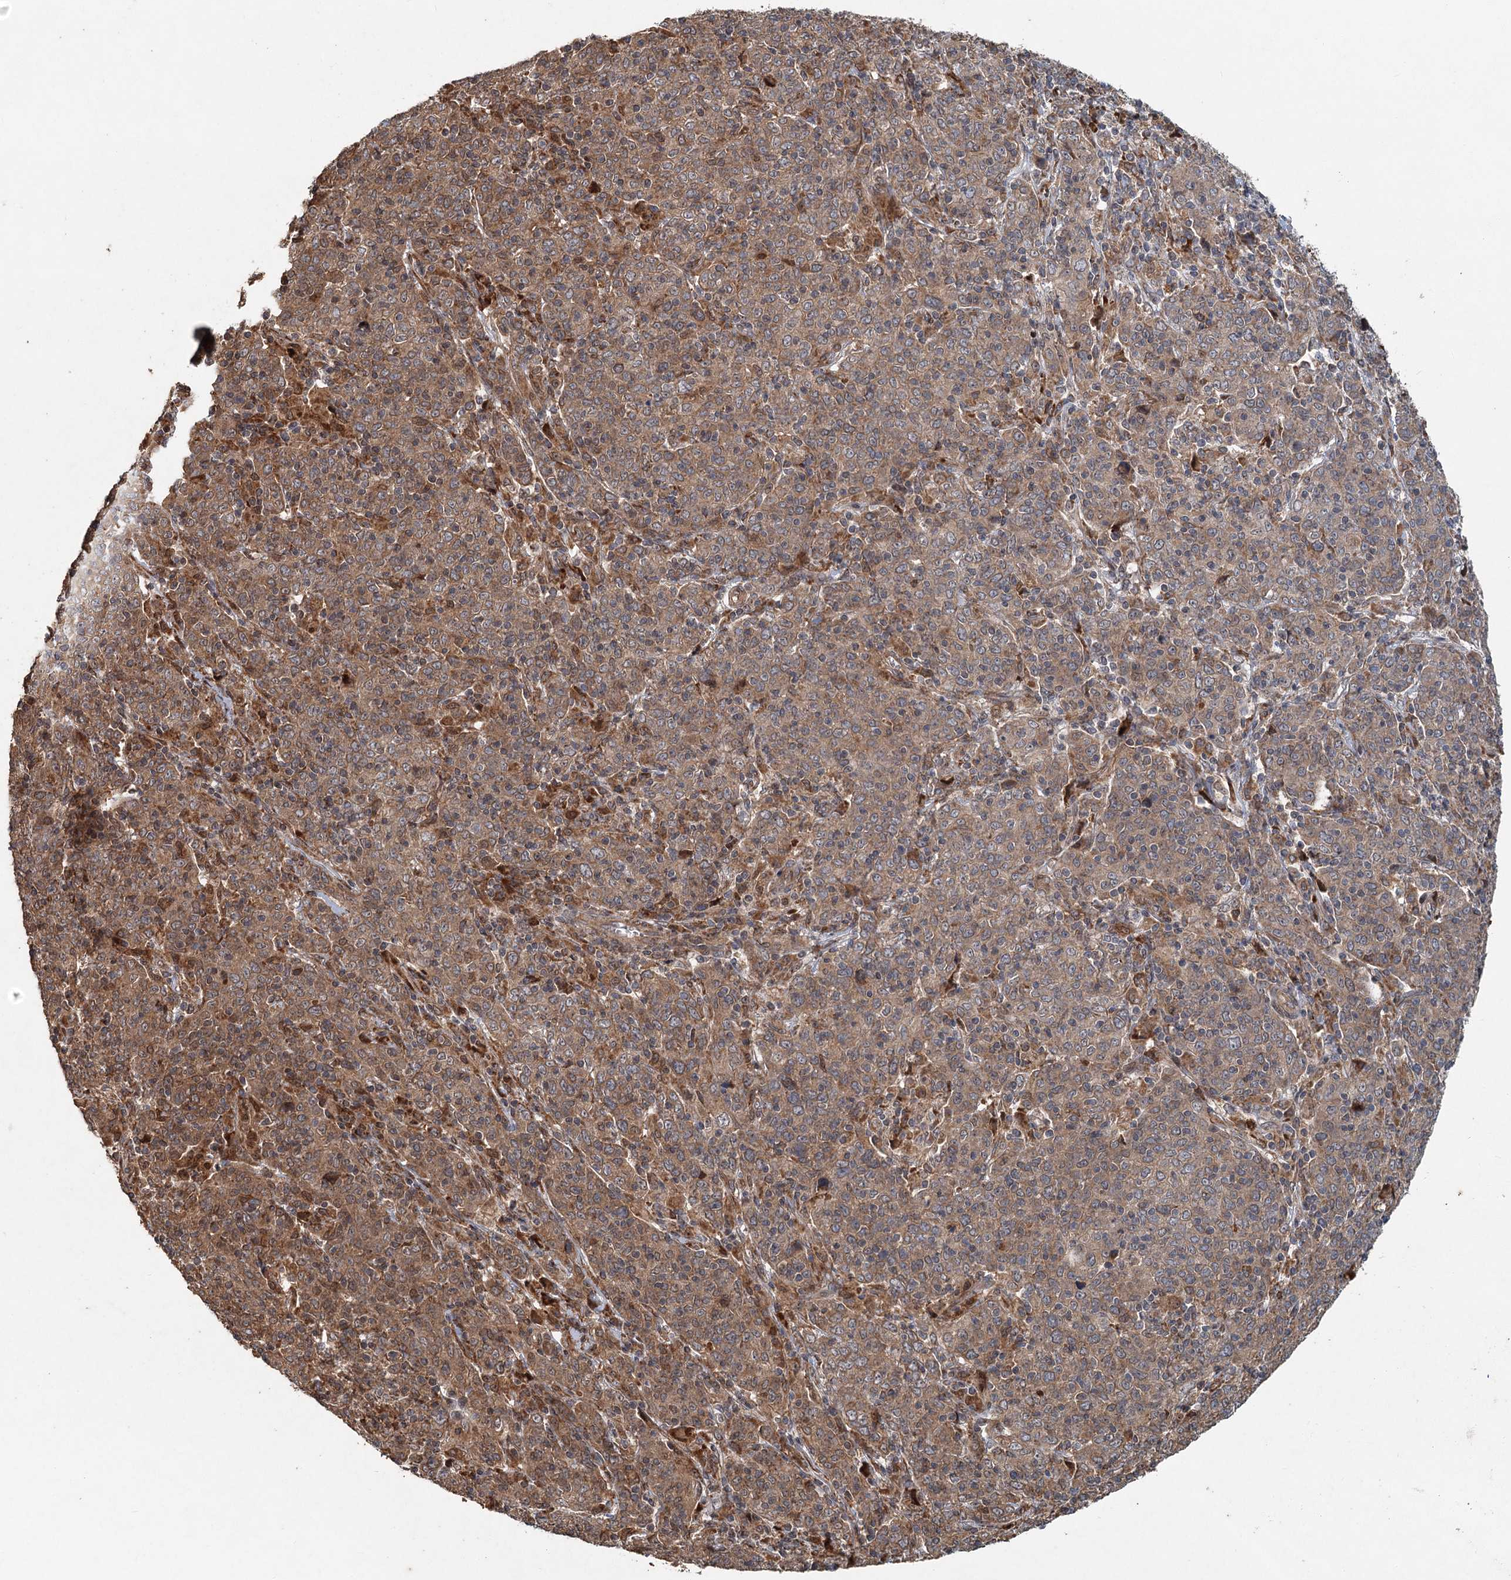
{"staining": {"intensity": "moderate", "quantity": "25%-75%", "location": "cytoplasmic/membranous"}, "tissue": "cervical cancer", "cell_type": "Tumor cells", "image_type": "cancer", "snomed": [{"axis": "morphology", "description": "Squamous cell carcinoma, NOS"}, {"axis": "topography", "description": "Cervix"}], "caption": "A photomicrograph of human squamous cell carcinoma (cervical) stained for a protein exhibits moderate cytoplasmic/membranous brown staining in tumor cells. (Brightfield microscopy of DAB IHC at high magnification).", "gene": "SRPX2", "patient": {"sex": "female", "age": 67}}